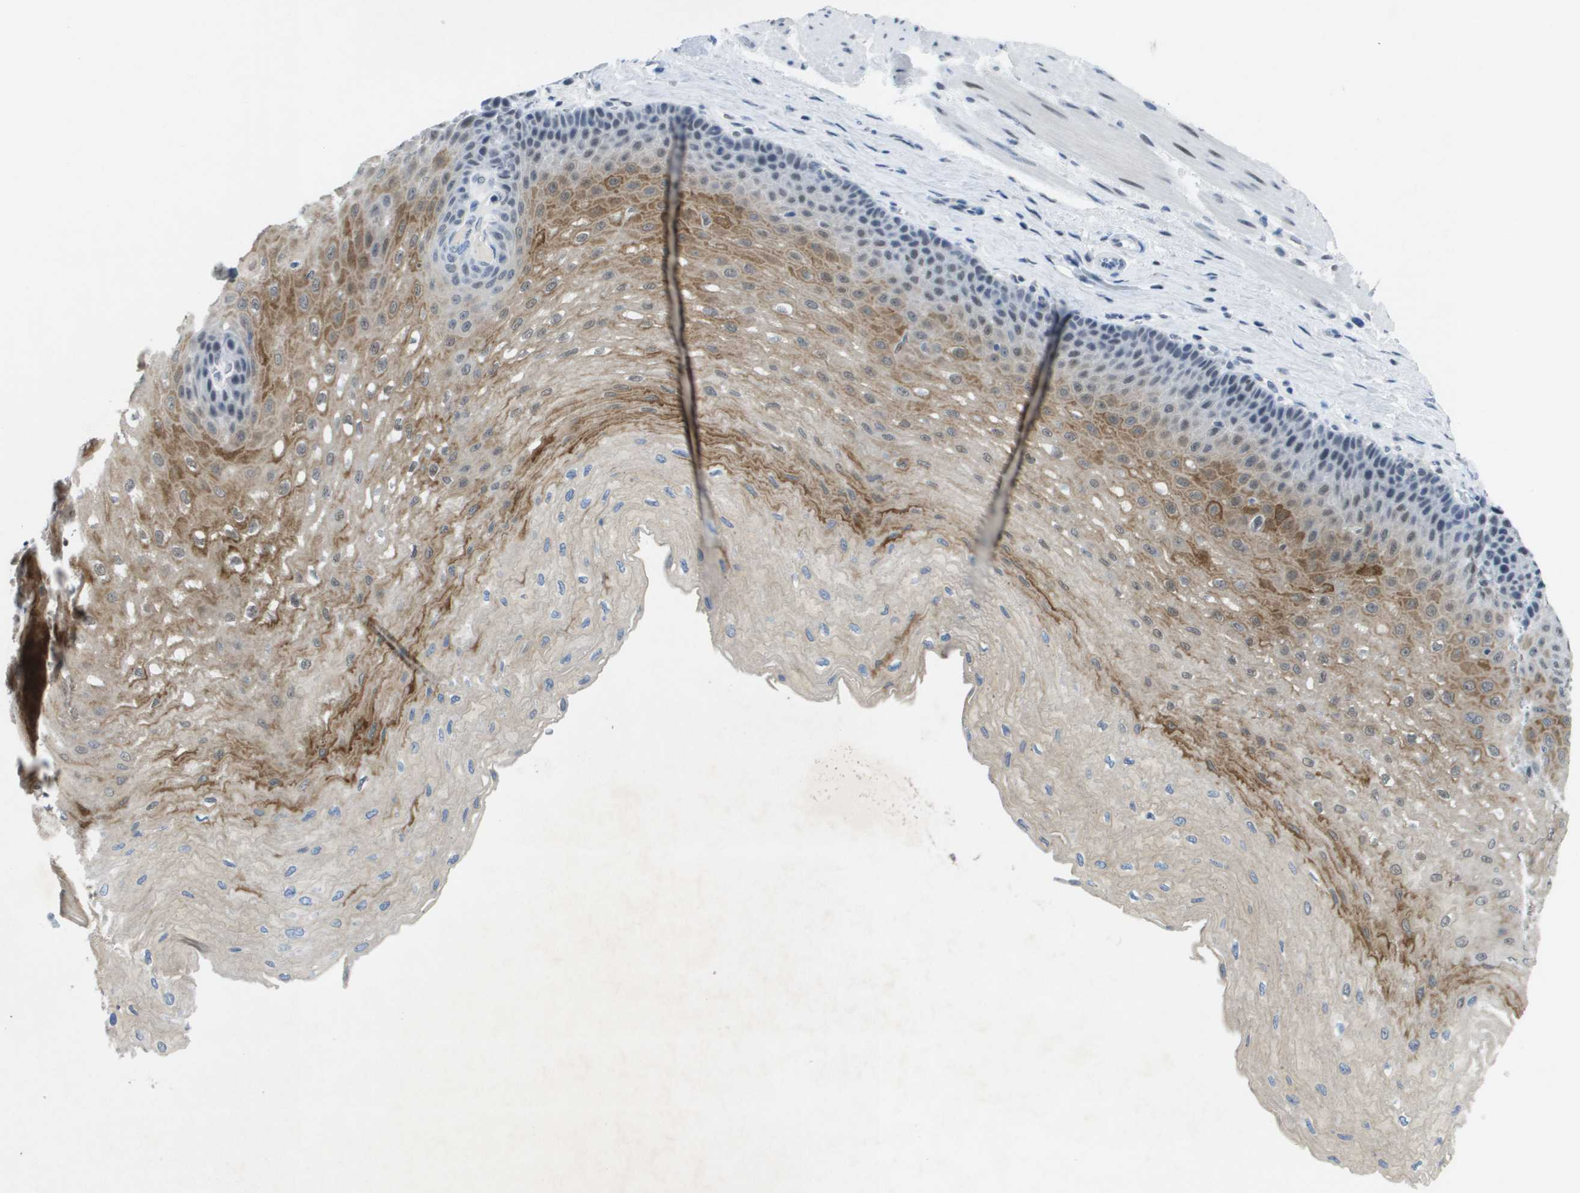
{"staining": {"intensity": "moderate", "quantity": "<25%", "location": "cytoplasmic/membranous"}, "tissue": "esophagus", "cell_type": "Squamous epithelial cells", "image_type": "normal", "snomed": [{"axis": "morphology", "description": "Normal tissue, NOS"}, {"axis": "topography", "description": "Esophagus"}], "caption": "Moderate cytoplasmic/membranous positivity for a protein is seen in approximately <25% of squamous epithelial cells of normal esophagus using immunohistochemistry (IHC).", "gene": "TP53RK", "patient": {"sex": "female", "age": 72}}